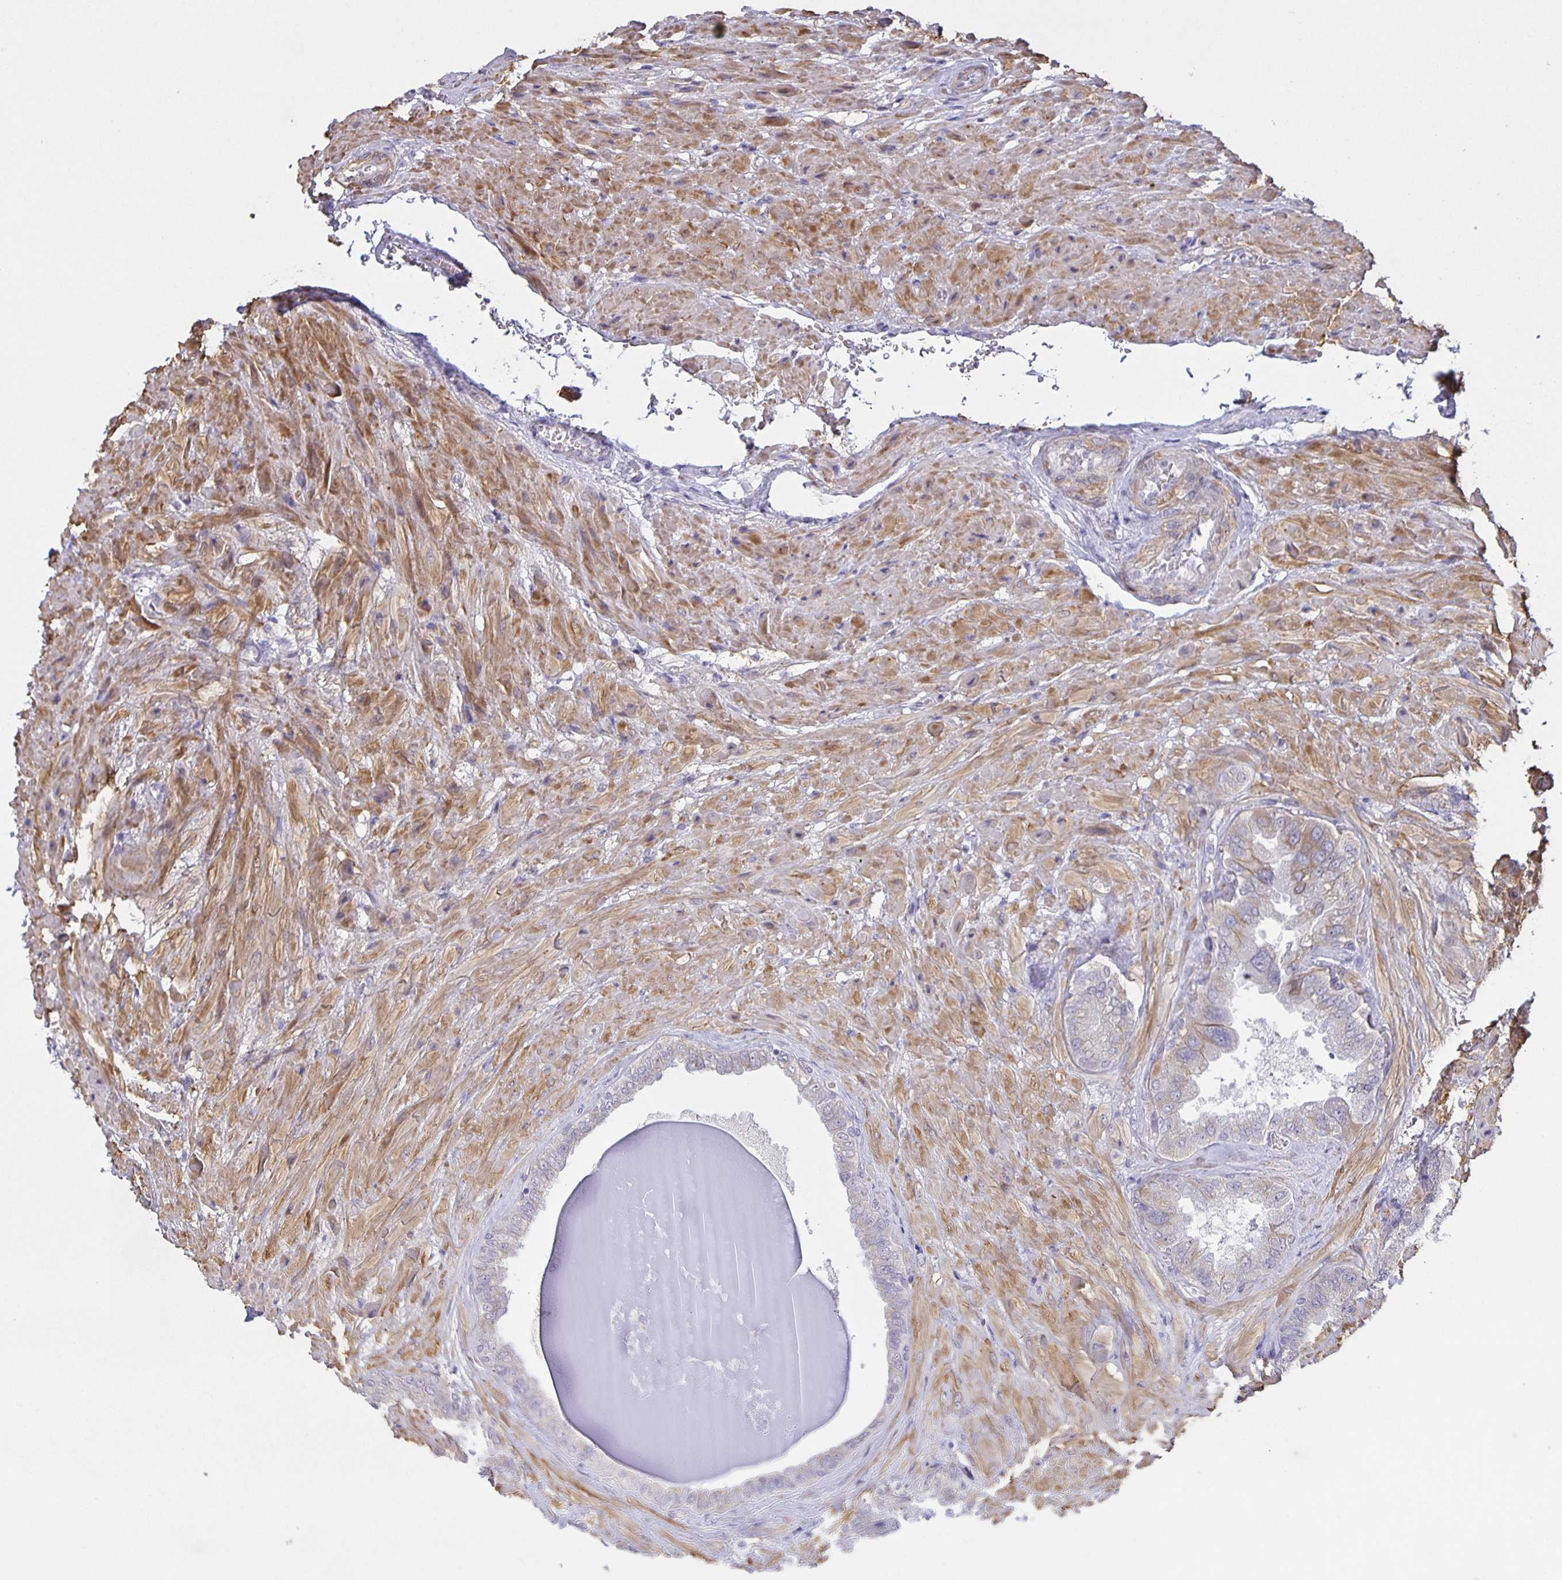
{"staining": {"intensity": "weak", "quantity": "<25%", "location": "cytoplasmic/membranous"}, "tissue": "seminal vesicle", "cell_type": "Glandular cells", "image_type": "normal", "snomed": [{"axis": "morphology", "description": "Normal tissue, NOS"}, {"axis": "topography", "description": "Seminal veicle"}], "caption": "Image shows no significant protein expression in glandular cells of normal seminal vesicle.", "gene": "SRCIN1", "patient": {"sex": "male", "age": 68}}